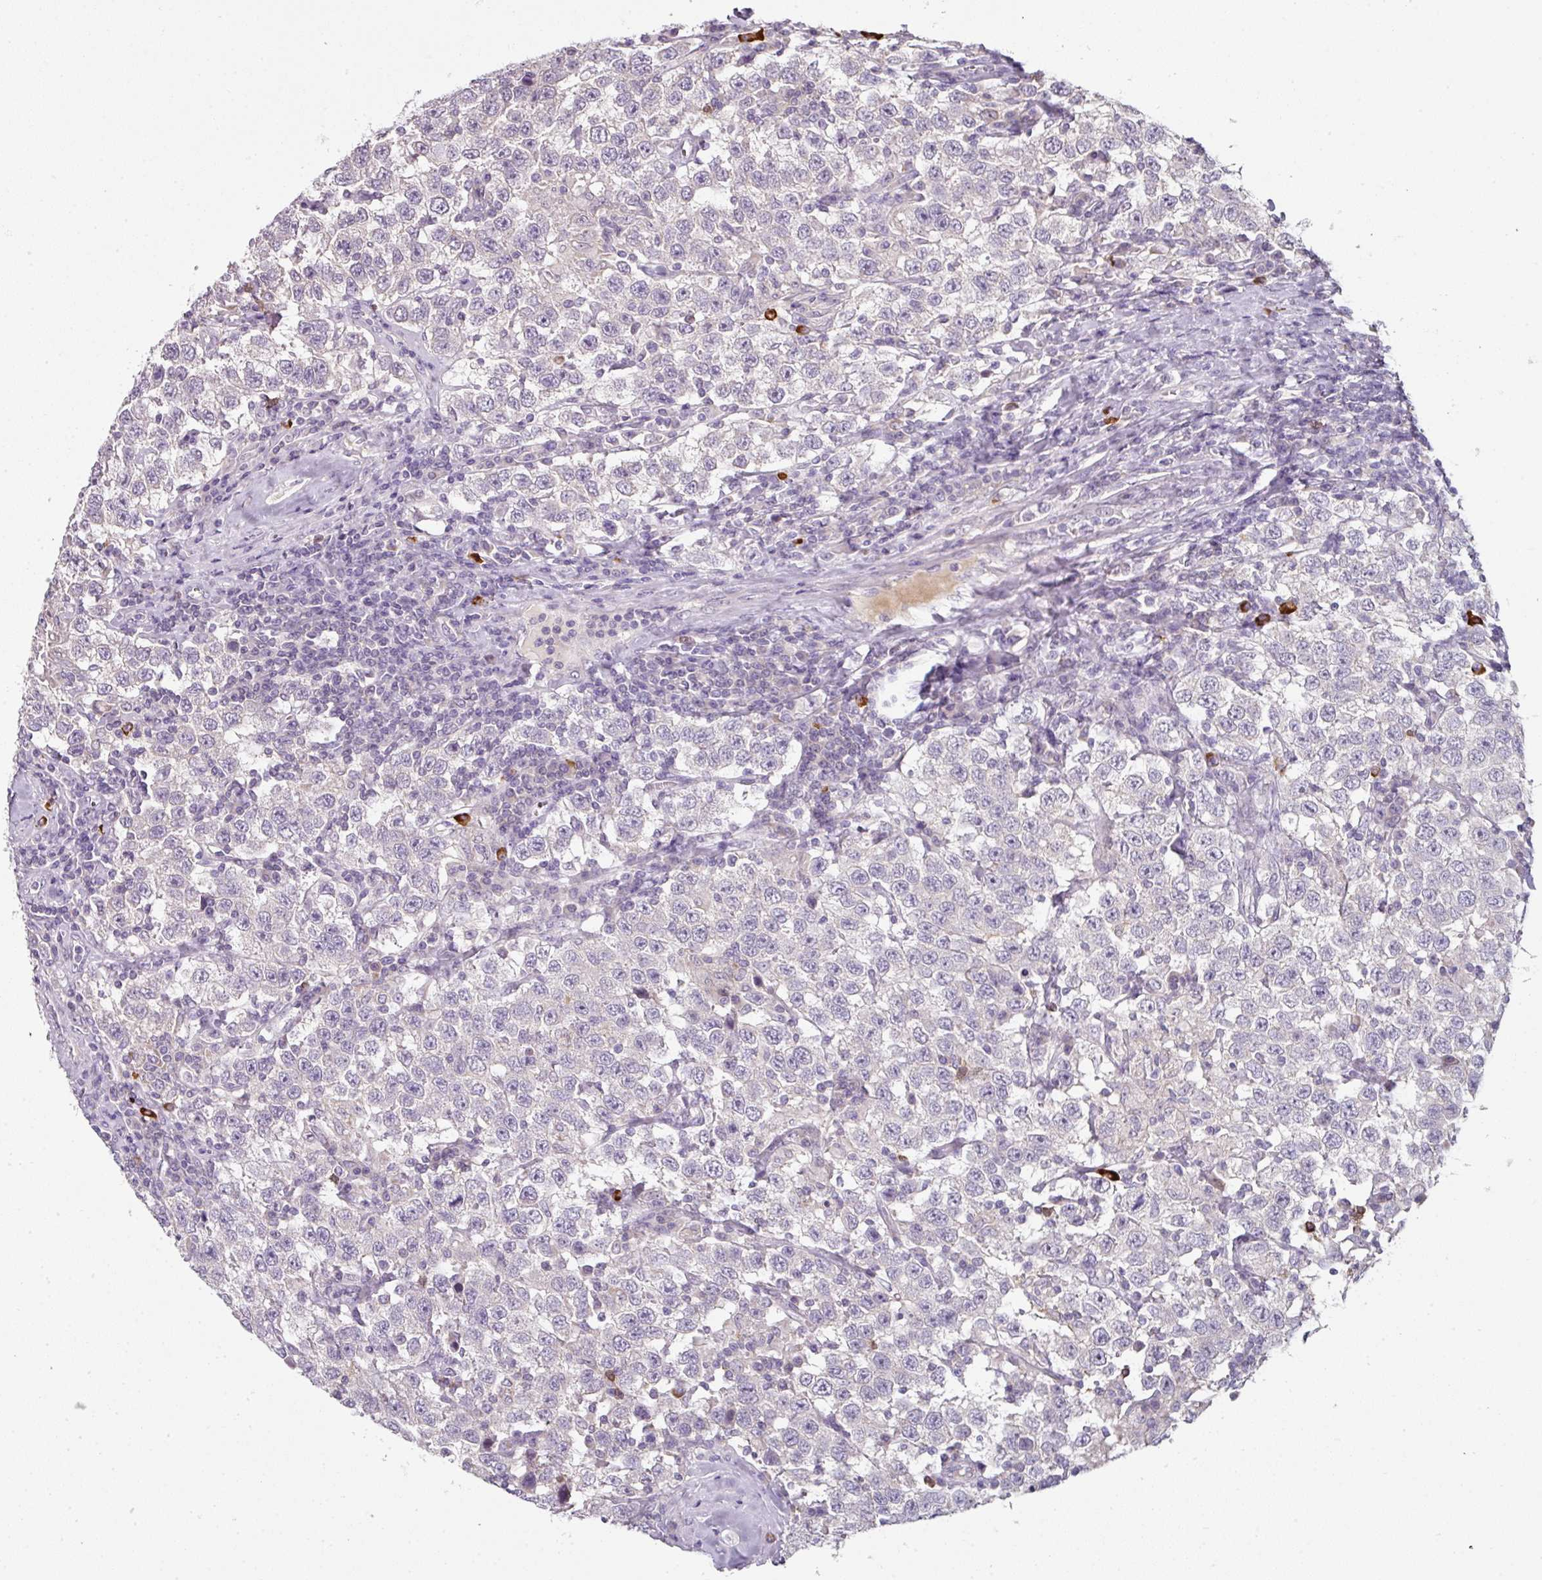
{"staining": {"intensity": "negative", "quantity": "none", "location": "none"}, "tissue": "testis cancer", "cell_type": "Tumor cells", "image_type": "cancer", "snomed": [{"axis": "morphology", "description": "Seminoma, NOS"}, {"axis": "topography", "description": "Testis"}], "caption": "An image of testis cancer (seminoma) stained for a protein reveals no brown staining in tumor cells.", "gene": "FHAD1", "patient": {"sex": "male", "age": 41}}